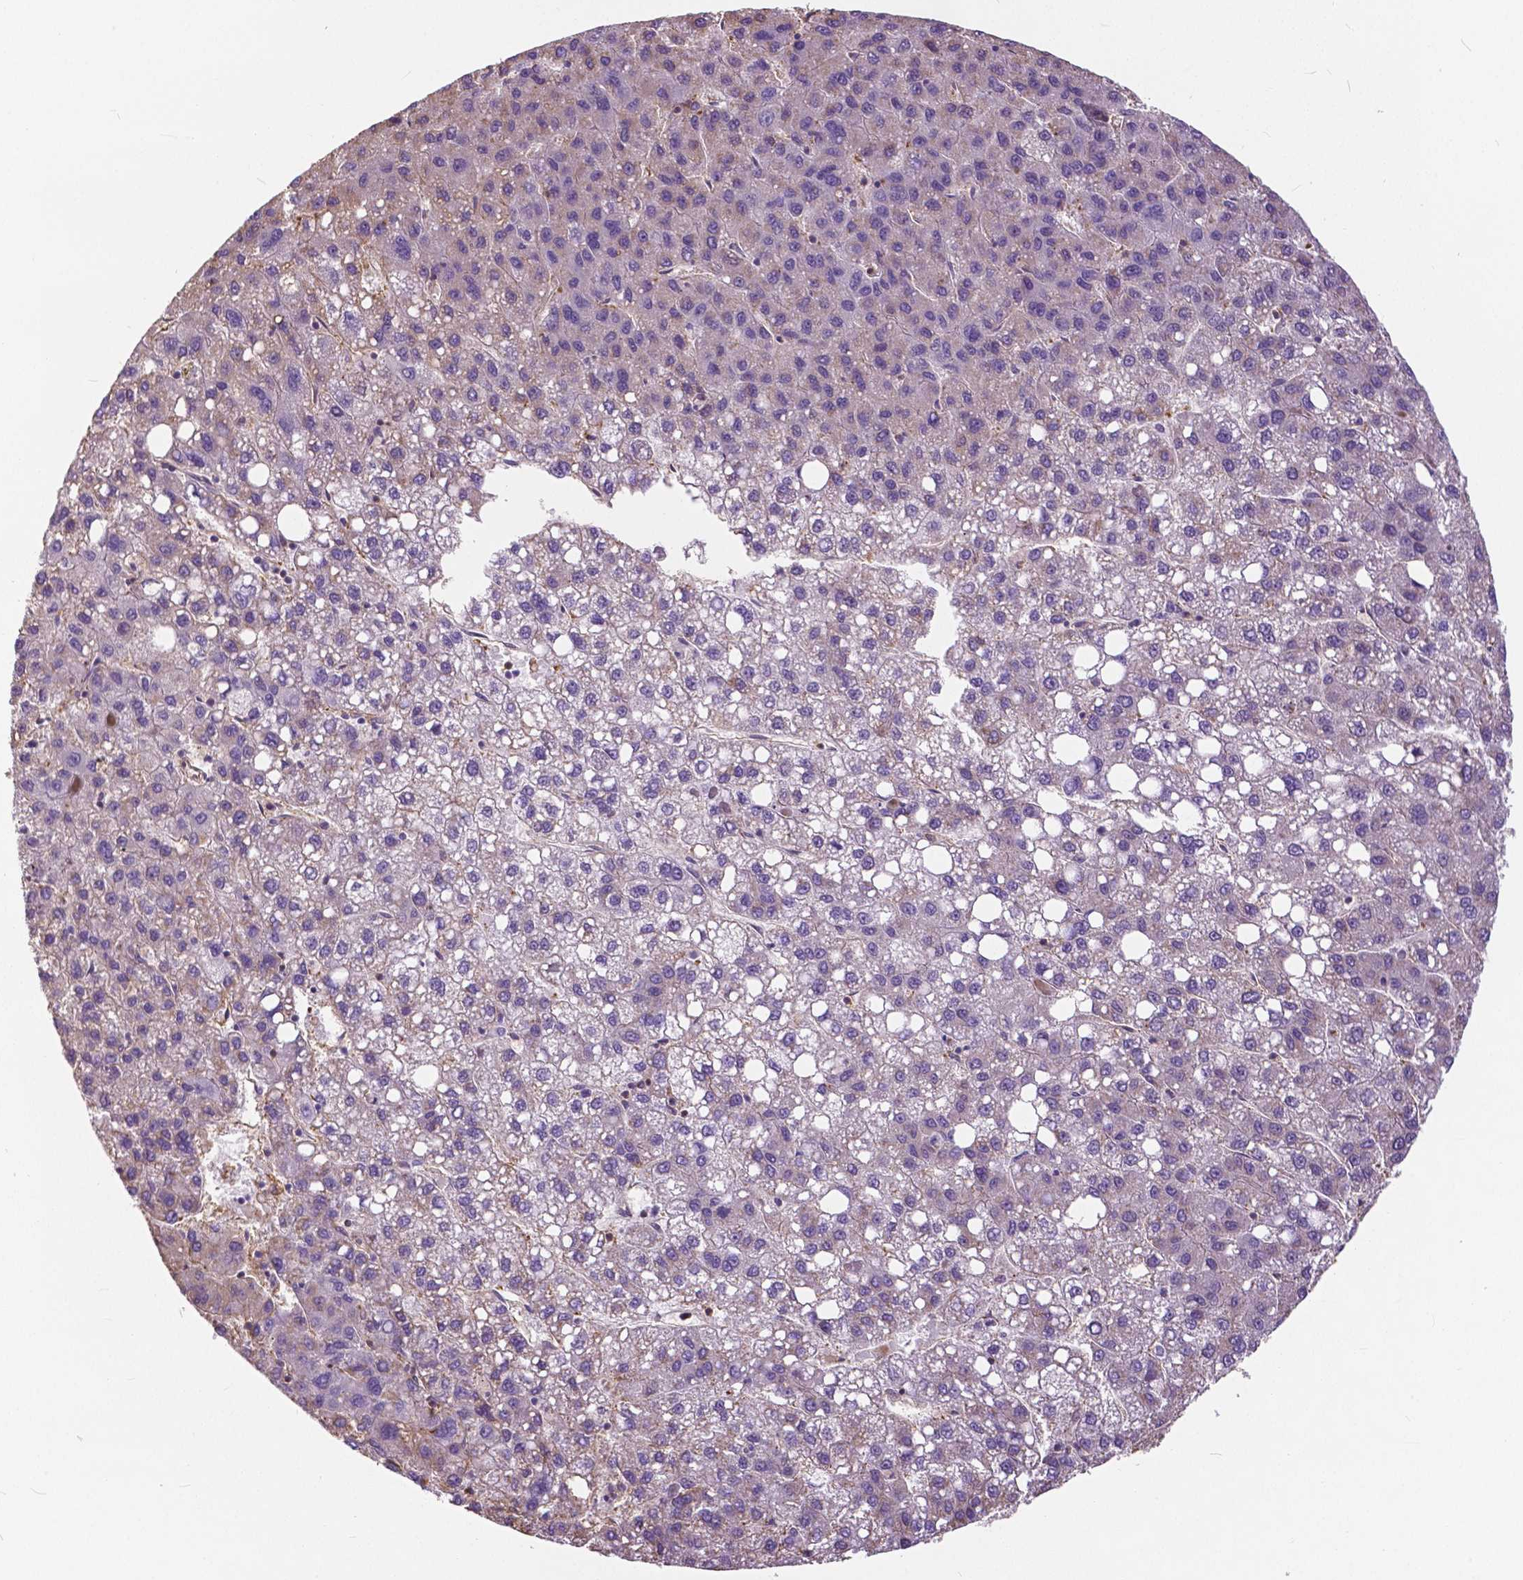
{"staining": {"intensity": "negative", "quantity": "none", "location": "none"}, "tissue": "liver cancer", "cell_type": "Tumor cells", "image_type": "cancer", "snomed": [{"axis": "morphology", "description": "Carcinoma, Hepatocellular, NOS"}, {"axis": "topography", "description": "Liver"}], "caption": "High power microscopy image of an immunohistochemistry (IHC) image of liver cancer, revealing no significant expression in tumor cells.", "gene": "ANXA13", "patient": {"sex": "female", "age": 82}}